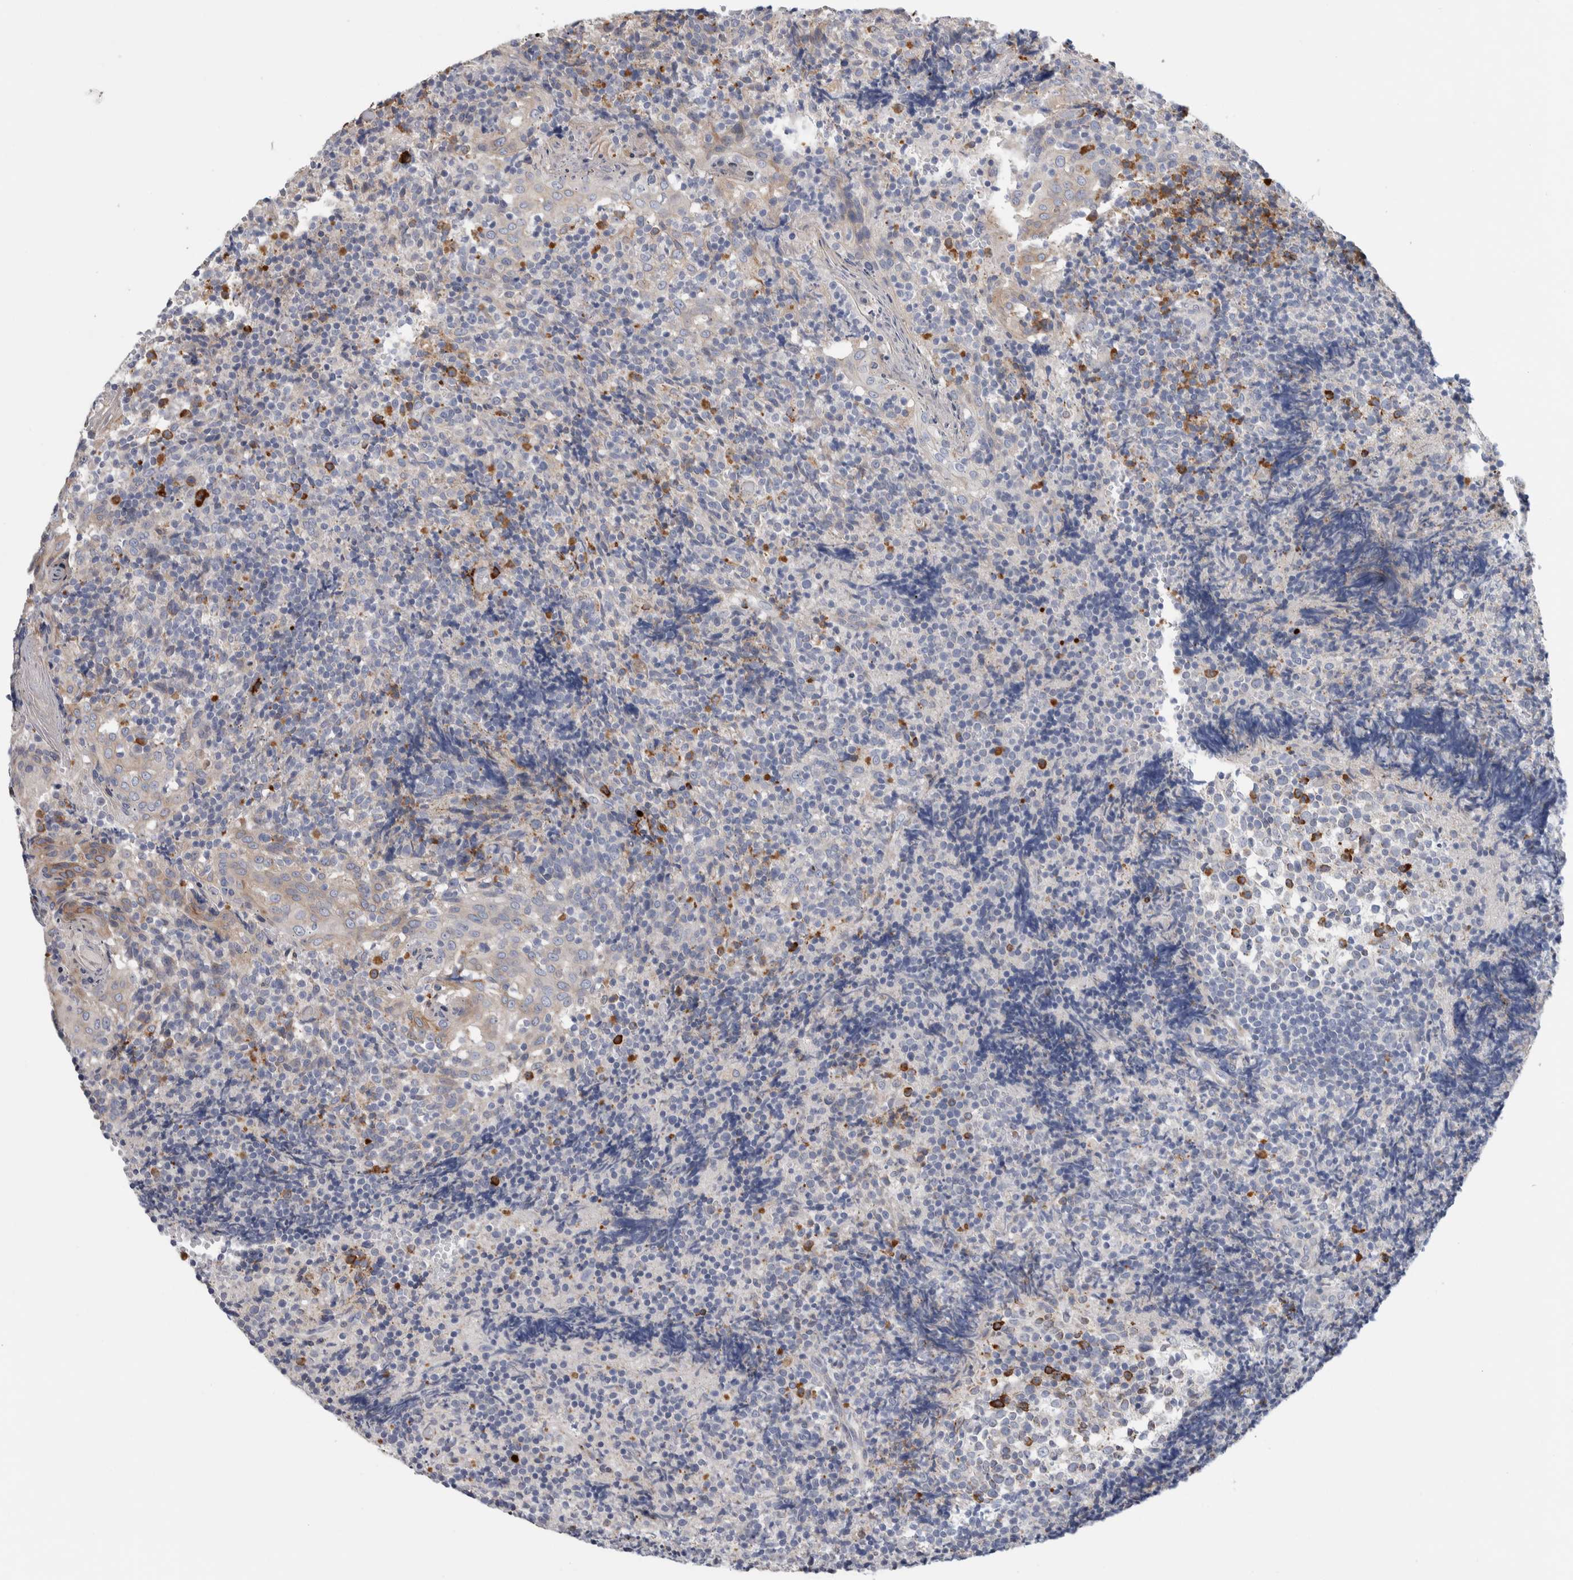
{"staining": {"intensity": "strong", "quantity": "<25%", "location": "cytoplasmic/membranous"}, "tissue": "tonsil", "cell_type": "Germinal center cells", "image_type": "normal", "snomed": [{"axis": "morphology", "description": "Normal tissue, NOS"}, {"axis": "topography", "description": "Tonsil"}], "caption": "A brown stain labels strong cytoplasmic/membranous expression of a protein in germinal center cells of benign human tonsil. The staining is performed using DAB brown chromogen to label protein expression. The nuclei are counter-stained blue using hematoxylin.", "gene": "ENGASE", "patient": {"sex": "female", "age": 19}}